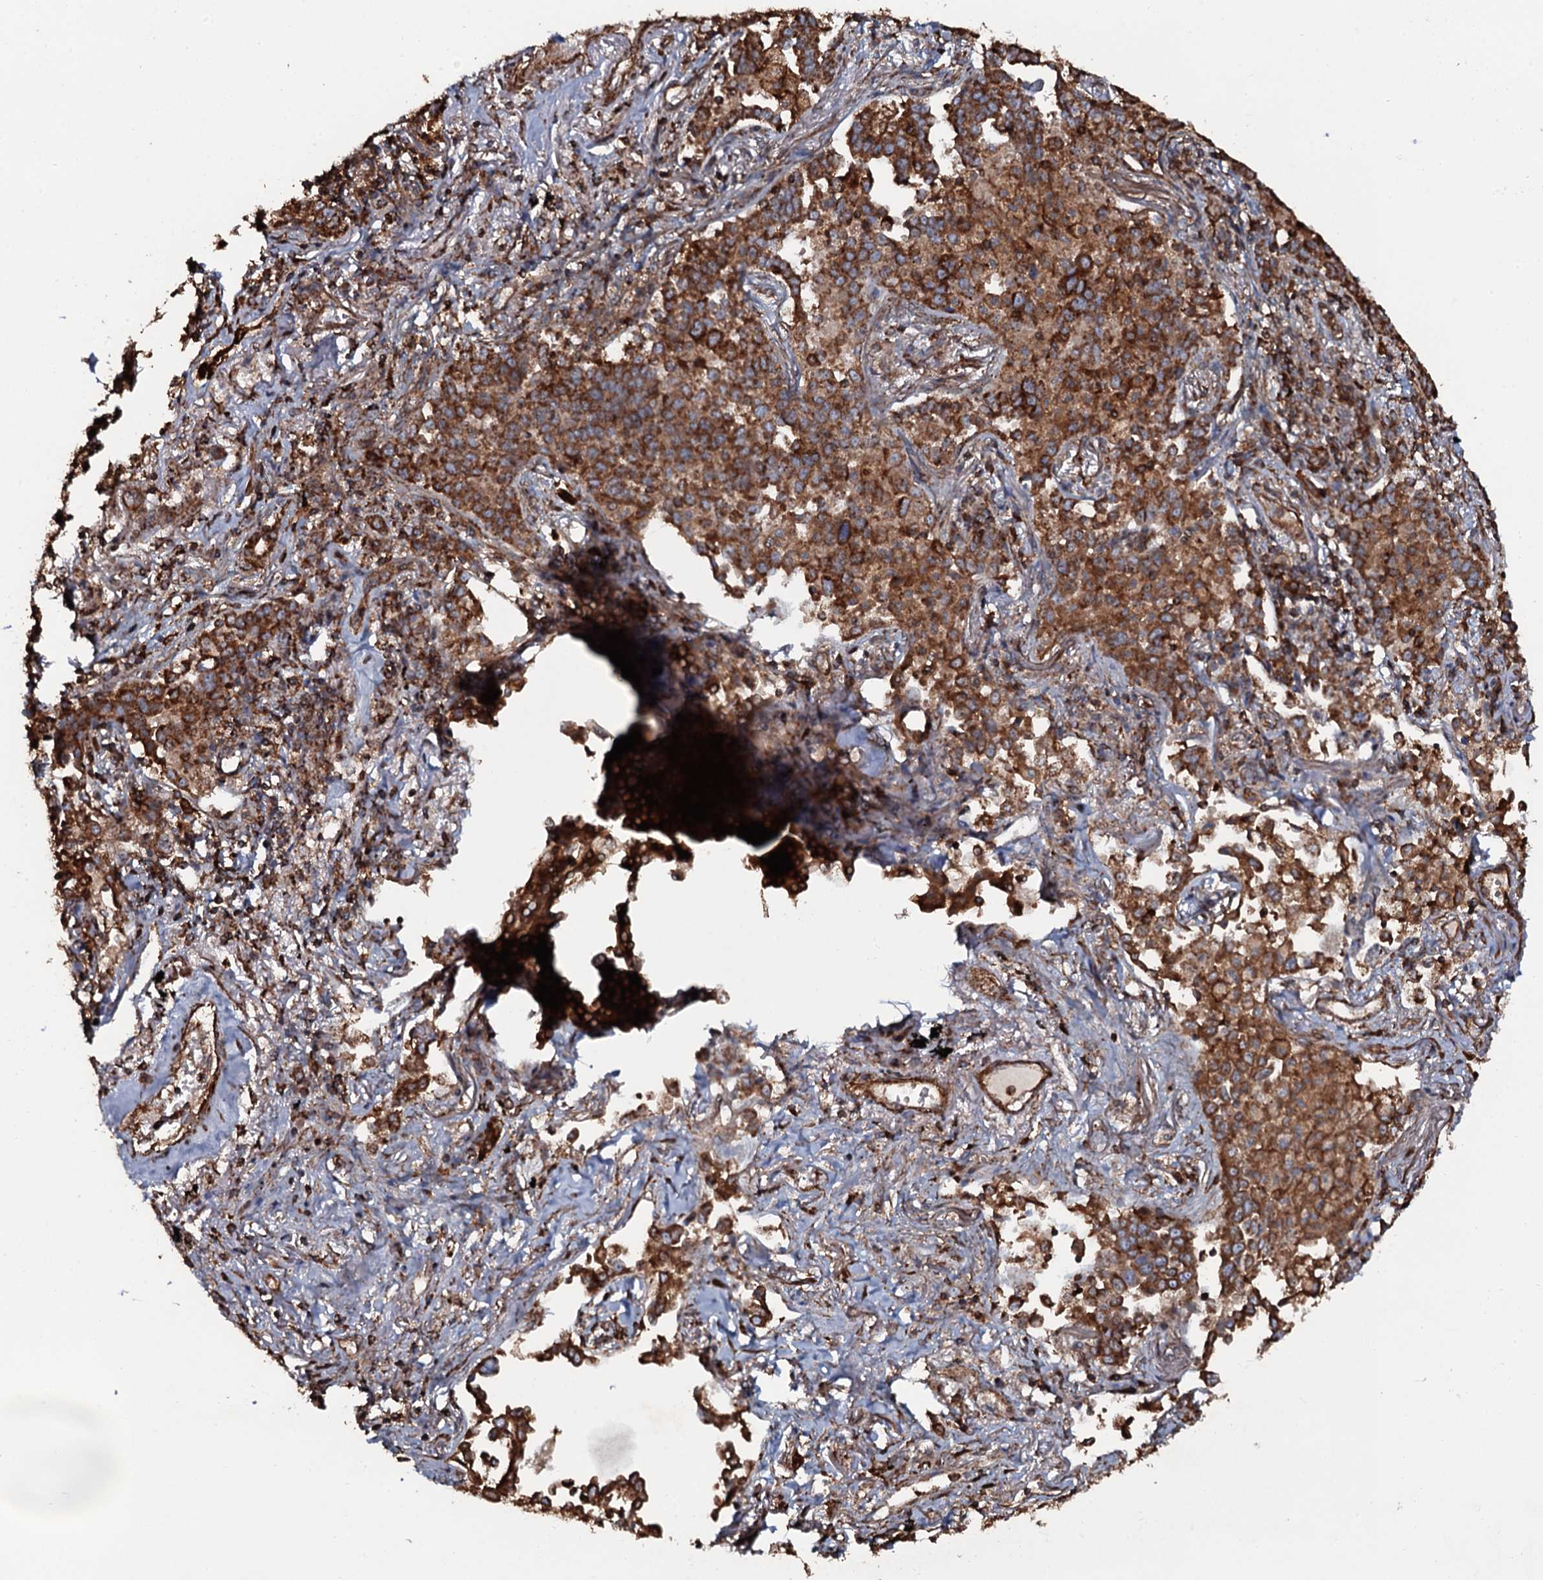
{"staining": {"intensity": "strong", "quantity": ">75%", "location": "cytoplasmic/membranous"}, "tissue": "lung cancer", "cell_type": "Tumor cells", "image_type": "cancer", "snomed": [{"axis": "morphology", "description": "Adenocarcinoma, NOS"}, {"axis": "topography", "description": "Lung"}], "caption": "Protein expression analysis of human adenocarcinoma (lung) reveals strong cytoplasmic/membranous staining in about >75% of tumor cells.", "gene": "VWA8", "patient": {"sex": "male", "age": 67}}